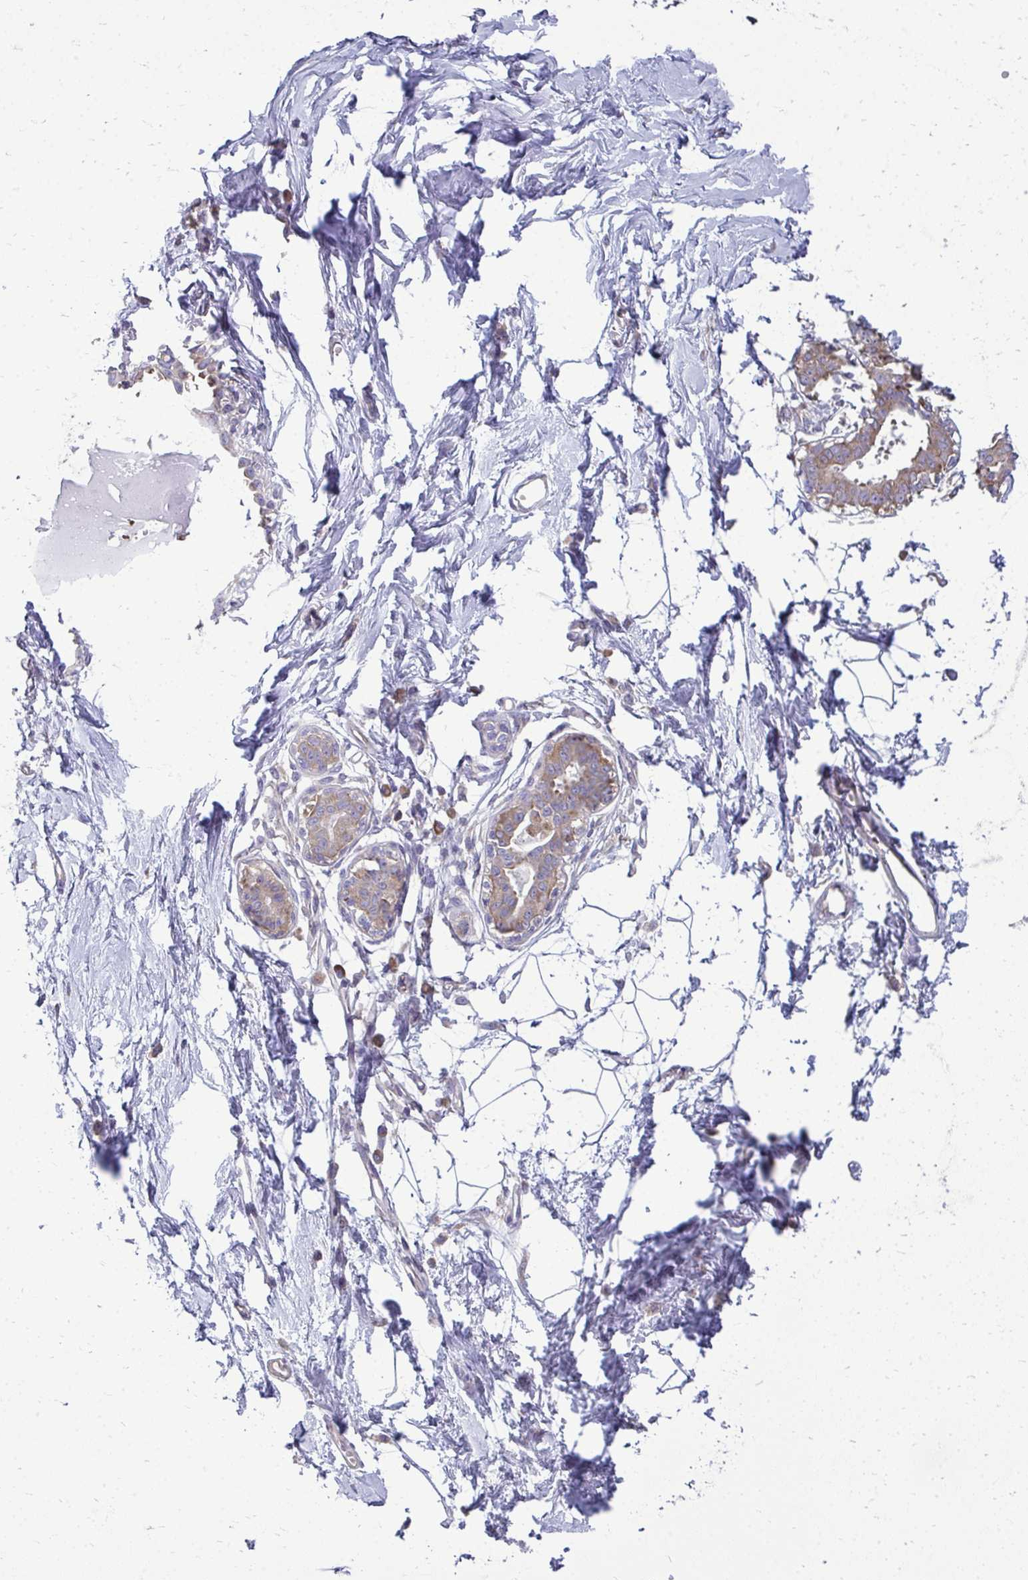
{"staining": {"intensity": "negative", "quantity": "none", "location": "none"}, "tissue": "breast", "cell_type": "Adipocytes", "image_type": "normal", "snomed": [{"axis": "morphology", "description": "Normal tissue, NOS"}, {"axis": "topography", "description": "Breast"}], "caption": "A high-resolution image shows immunohistochemistry staining of benign breast, which reveals no significant expression in adipocytes. The staining is performed using DAB (3,3'-diaminobenzidine) brown chromogen with nuclei counter-stained in using hematoxylin.", "gene": "RPLP2", "patient": {"sex": "female", "age": 45}}